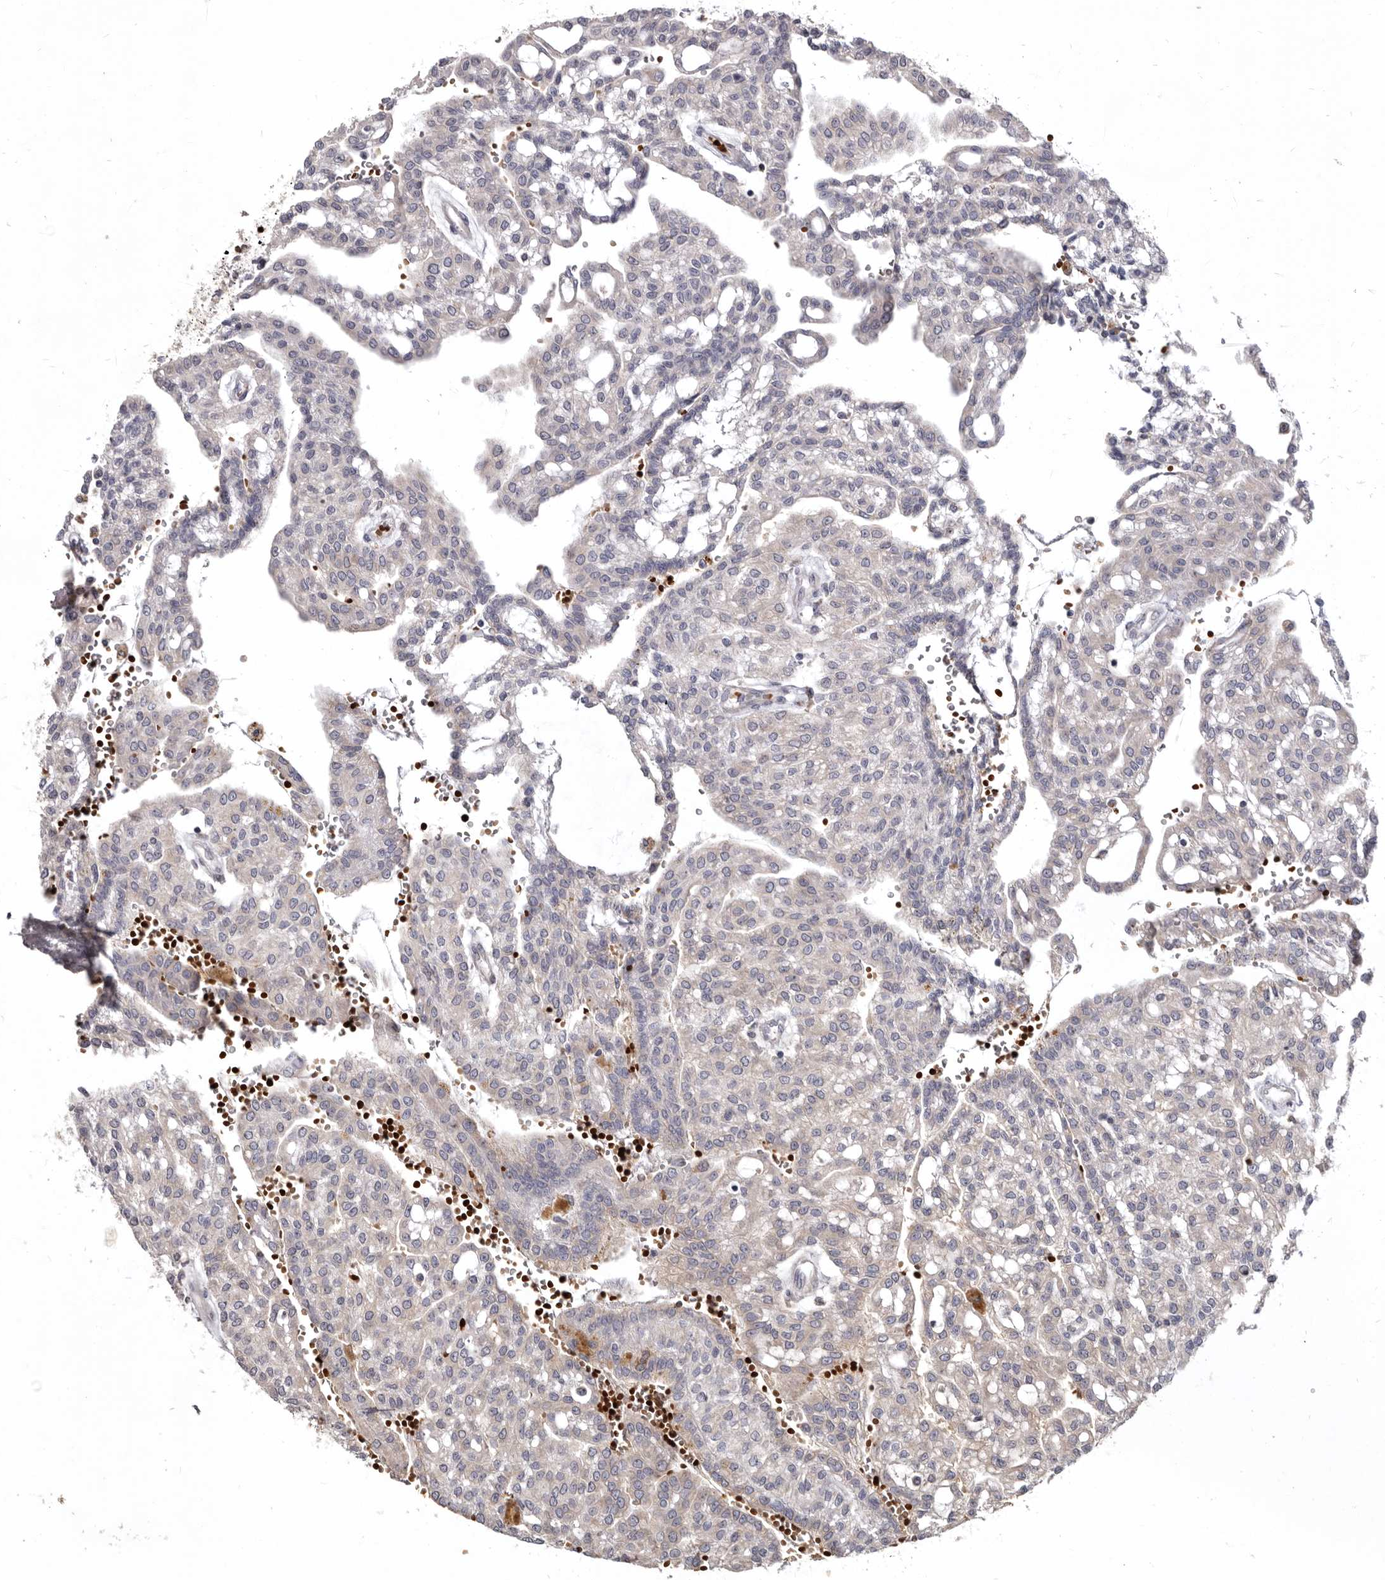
{"staining": {"intensity": "negative", "quantity": "none", "location": "none"}, "tissue": "renal cancer", "cell_type": "Tumor cells", "image_type": "cancer", "snomed": [{"axis": "morphology", "description": "Adenocarcinoma, NOS"}, {"axis": "topography", "description": "Kidney"}], "caption": "This is an immunohistochemistry (IHC) micrograph of human adenocarcinoma (renal). There is no staining in tumor cells.", "gene": "NENF", "patient": {"sex": "male", "age": 63}}